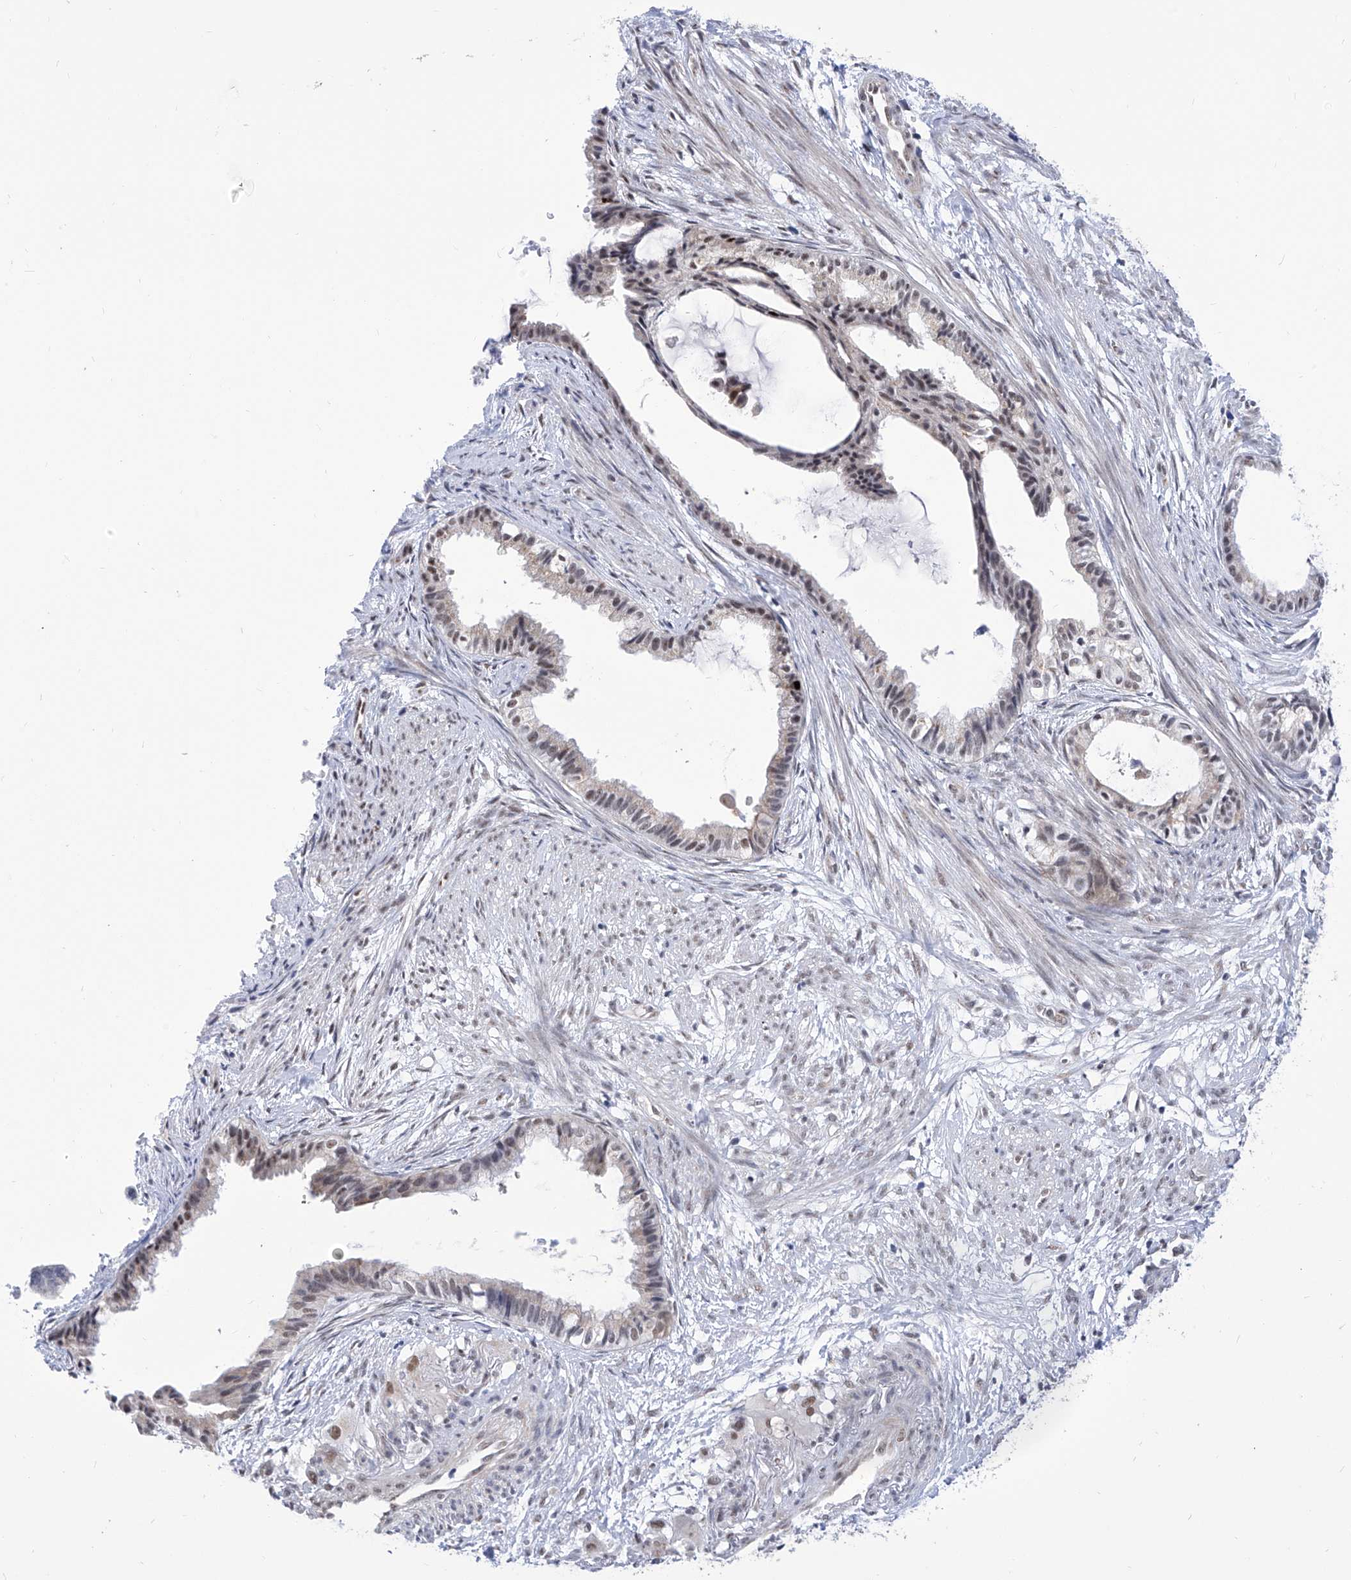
{"staining": {"intensity": "weak", "quantity": ">75%", "location": "nuclear"}, "tissue": "cervical cancer", "cell_type": "Tumor cells", "image_type": "cancer", "snomed": [{"axis": "morphology", "description": "Normal tissue, NOS"}, {"axis": "morphology", "description": "Adenocarcinoma, NOS"}, {"axis": "topography", "description": "Cervix"}, {"axis": "topography", "description": "Endometrium"}], "caption": "Cervical cancer stained for a protein (brown) reveals weak nuclear positive positivity in about >75% of tumor cells.", "gene": "SART1", "patient": {"sex": "female", "age": 86}}